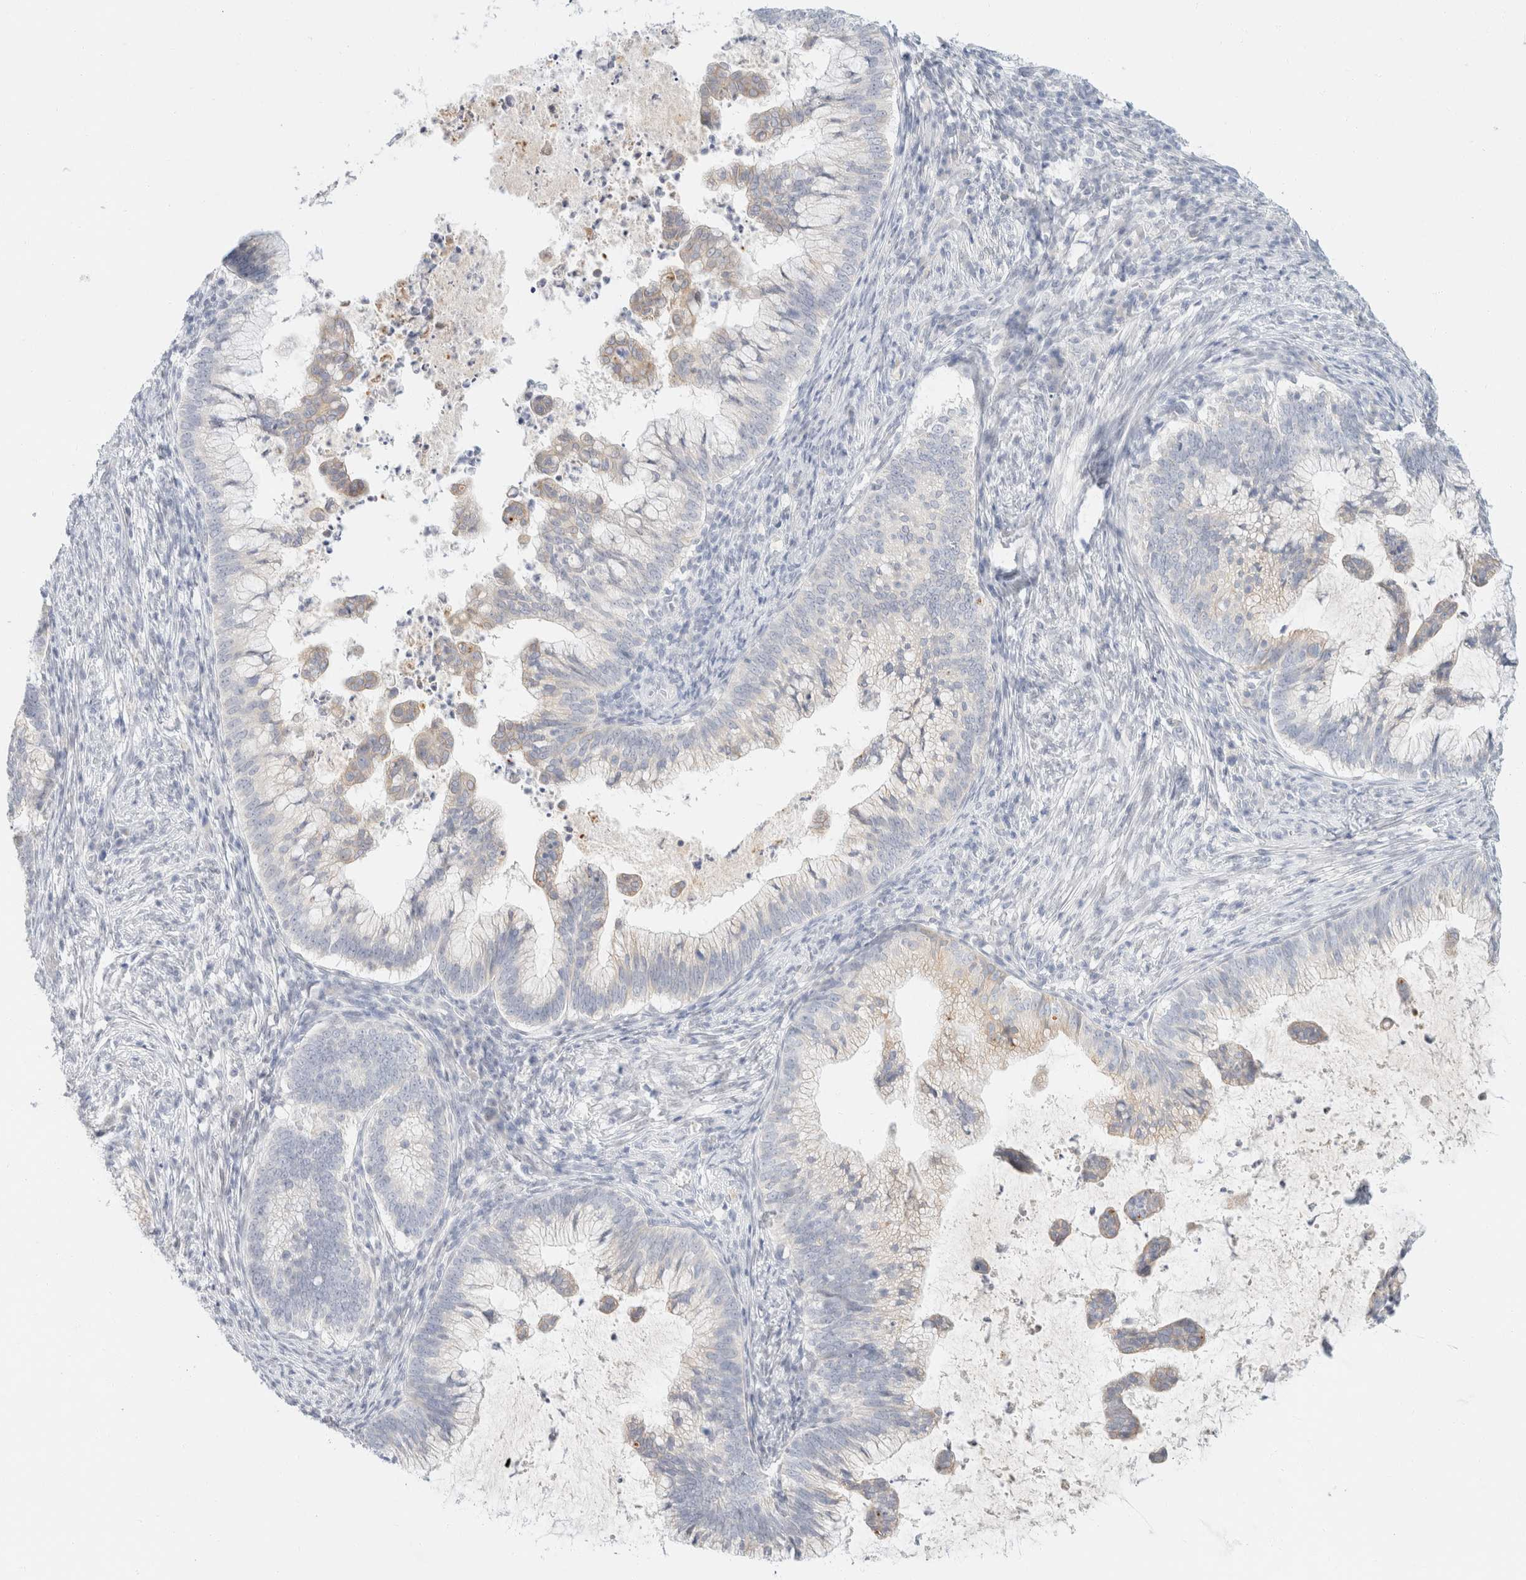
{"staining": {"intensity": "weak", "quantity": "<25%", "location": "cytoplasmic/membranous"}, "tissue": "cervical cancer", "cell_type": "Tumor cells", "image_type": "cancer", "snomed": [{"axis": "morphology", "description": "Adenocarcinoma, NOS"}, {"axis": "topography", "description": "Cervix"}], "caption": "The image shows no staining of tumor cells in adenocarcinoma (cervical).", "gene": "KRT20", "patient": {"sex": "female", "age": 36}}